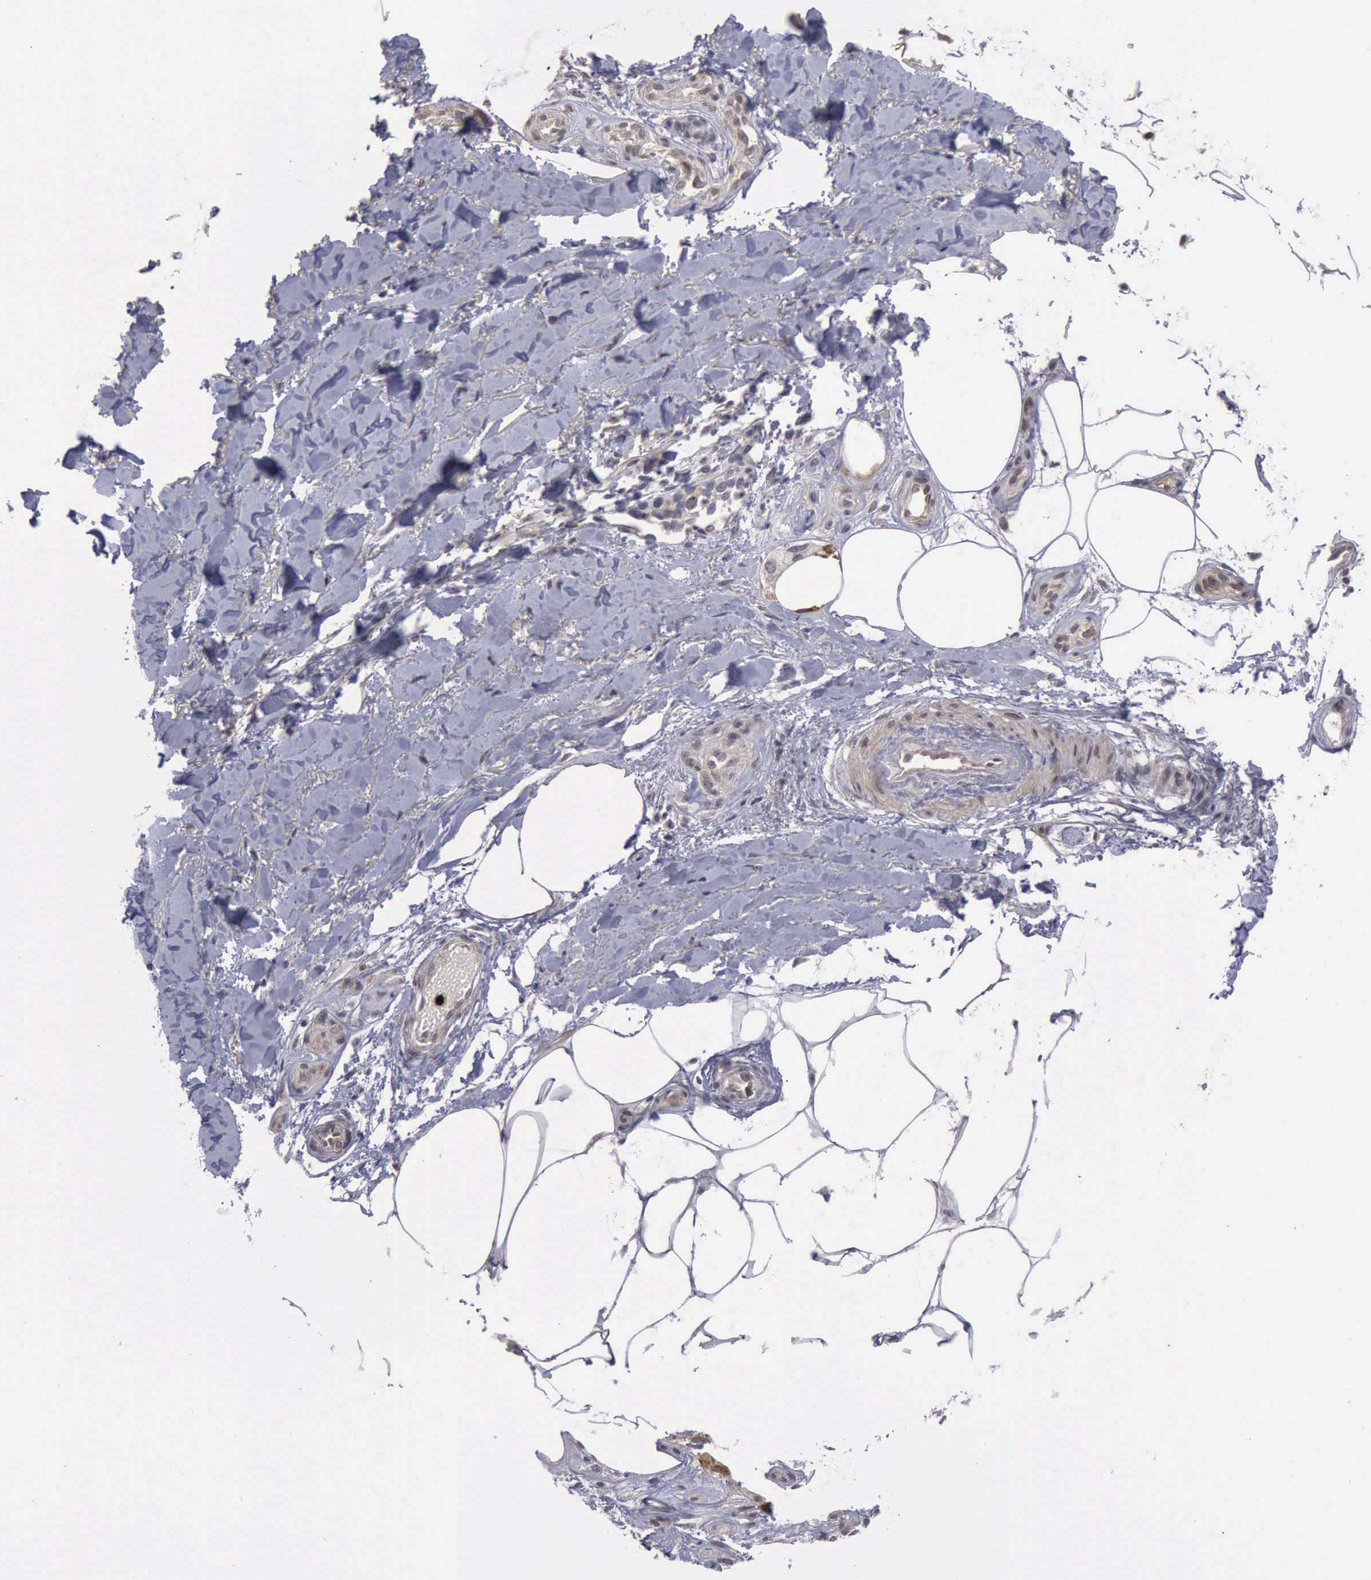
{"staining": {"intensity": "negative", "quantity": "none", "location": "none"}, "tissue": "melanoma", "cell_type": "Tumor cells", "image_type": "cancer", "snomed": [{"axis": "morphology", "description": "Malignant melanoma, NOS"}, {"axis": "topography", "description": "Skin"}], "caption": "The image exhibits no significant positivity in tumor cells of malignant melanoma.", "gene": "MMP9", "patient": {"sex": "female", "age": 85}}